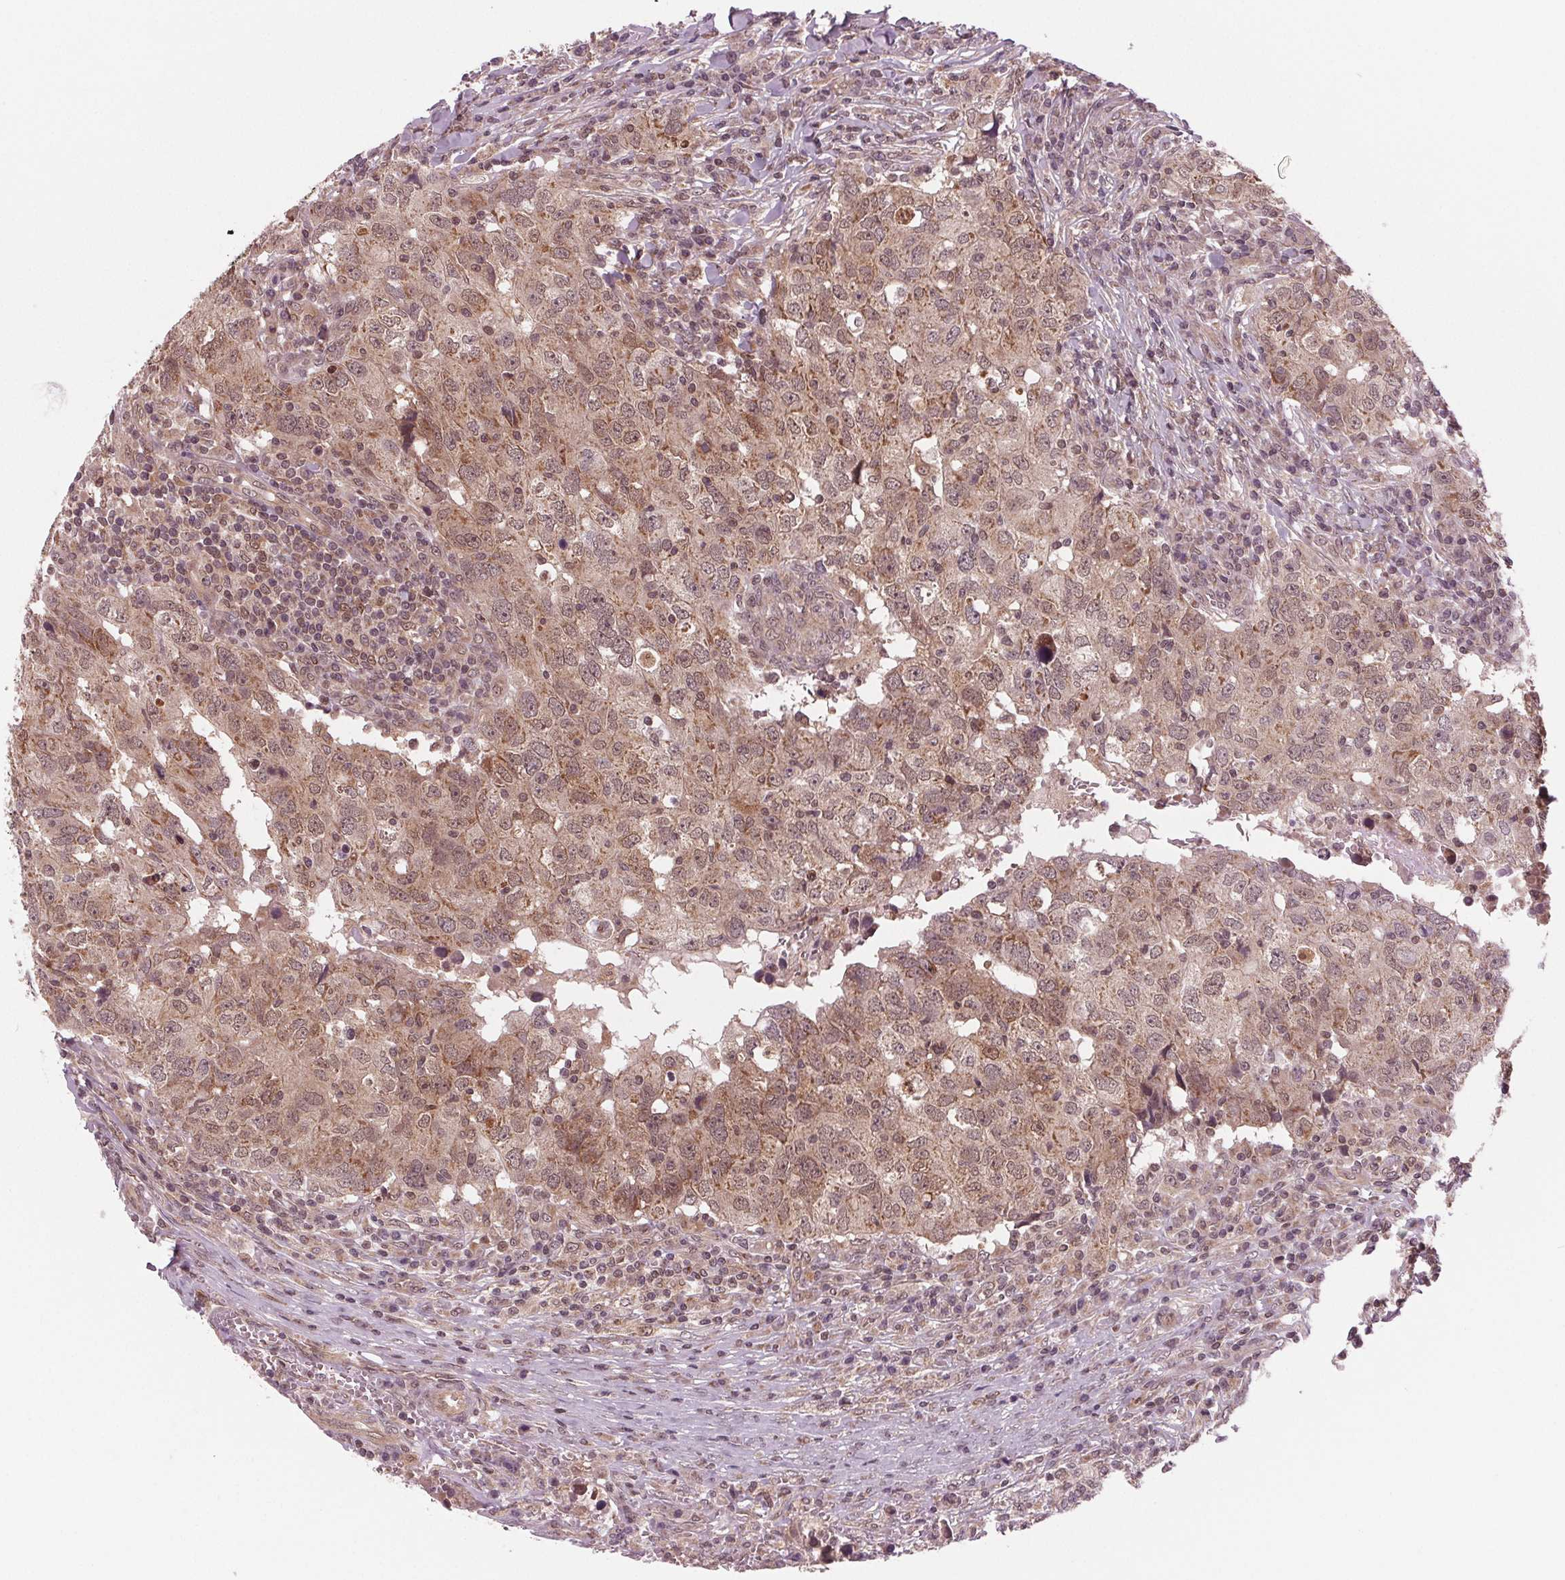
{"staining": {"intensity": "weak", "quantity": "25%-75%", "location": "cytoplasmic/membranous,nuclear"}, "tissue": "breast cancer", "cell_type": "Tumor cells", "image_type": "cancer", "snomed": [{"axis": "morphology", "description": "Duct carcinoma"}, {"axis": "topography", "description": "Breast"}], "caption": "The micrograph exhibits staining of breast cancer (intraductal carcinoma), revealing weak cytoplasmic/membranous and nuclear protein positivity (brown color) within tumor cells.", "gene": "STAT3", "patient": {"sex": "female", "age": 30}}